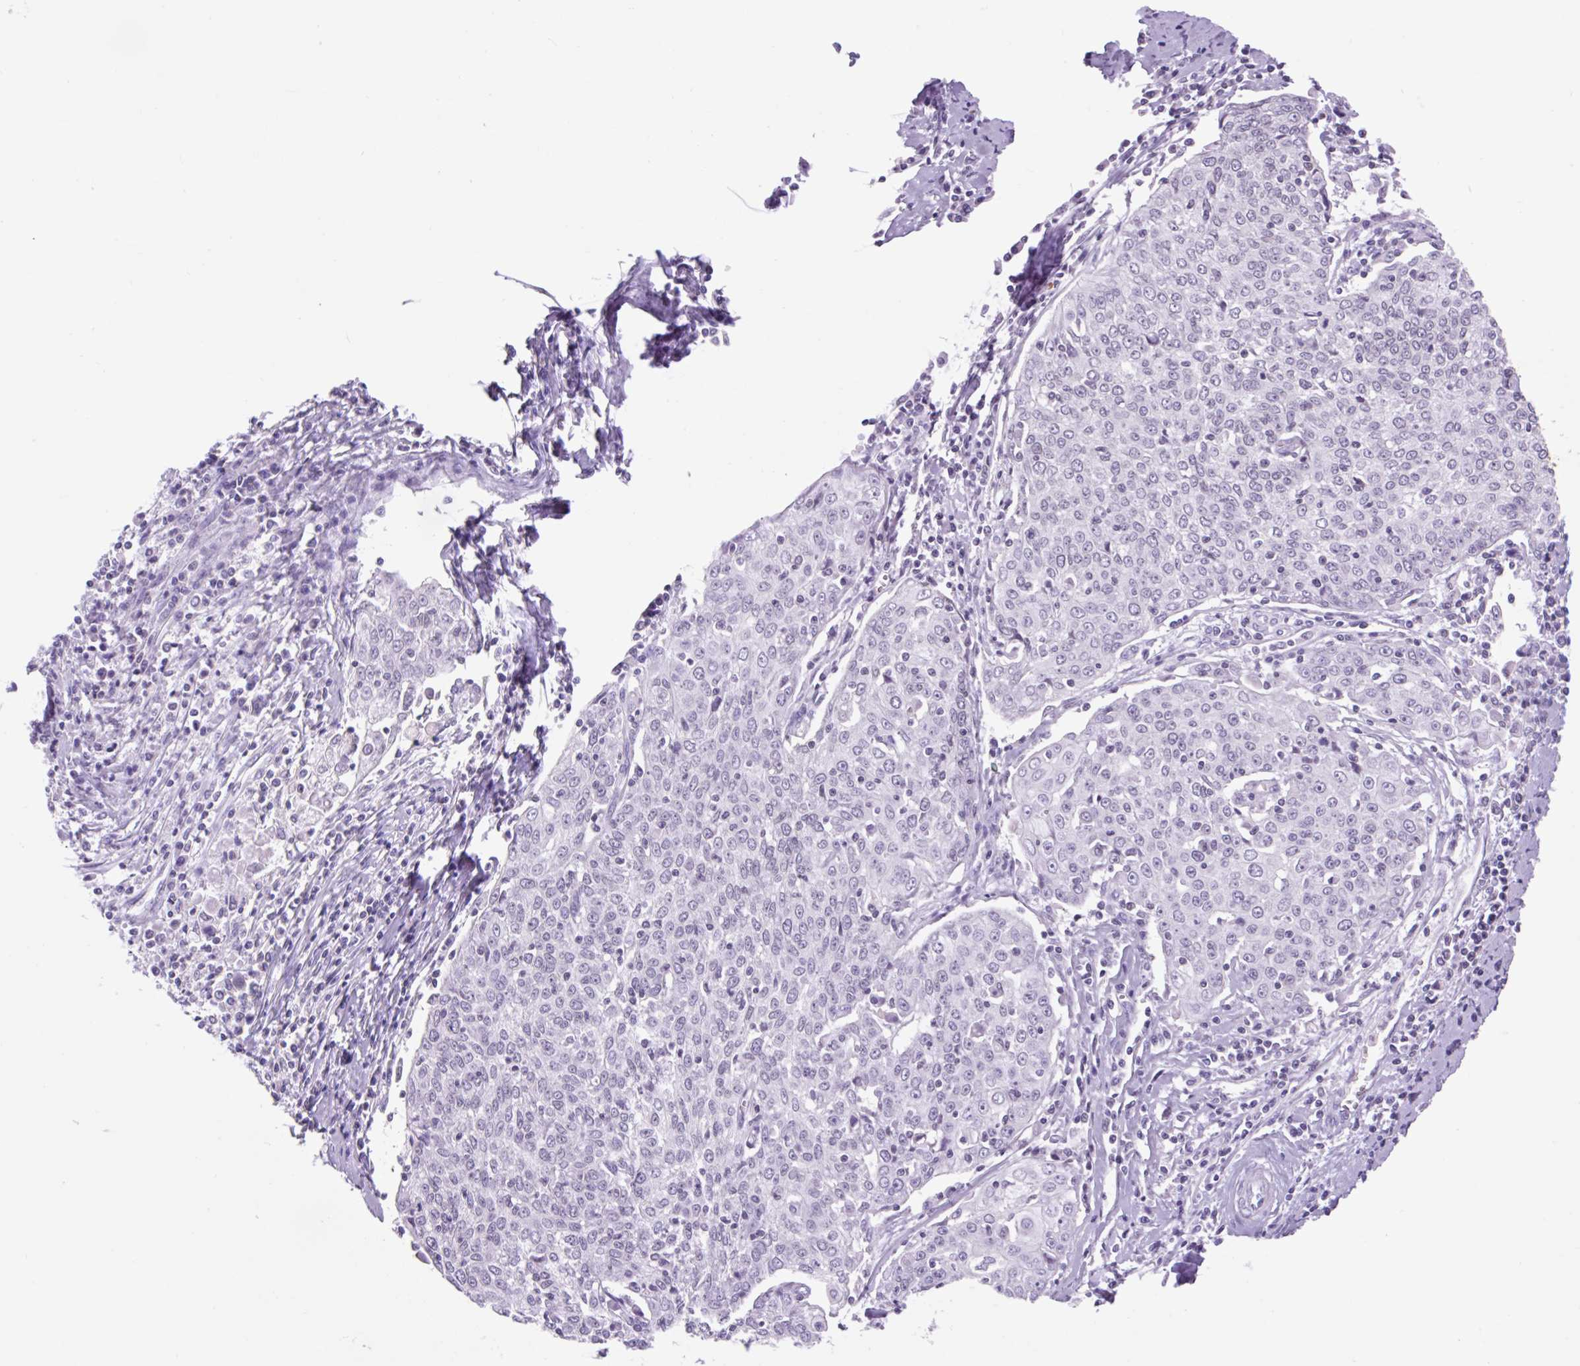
{"staining": {"intensity": "negative", "quantity": "none", "location": "none"}, "tissue": "cervical cancer", "cell_type": "Tumor cells", "image_type": "cancer", "snomed": [{"axis": "morphology", "description": "Squamous cell carcinoma, NOS"}, {"axis": "topography", "description": "Cervix"}], "caption": "DAB immunohistochemical staining of cervical squamous cell carcinoma displays no significant staining in tumor cells. (IHC, brightfield microscopy, high magnification).", "gene": "VPREB1", "patient": {"sex": "female", "age": 48}}